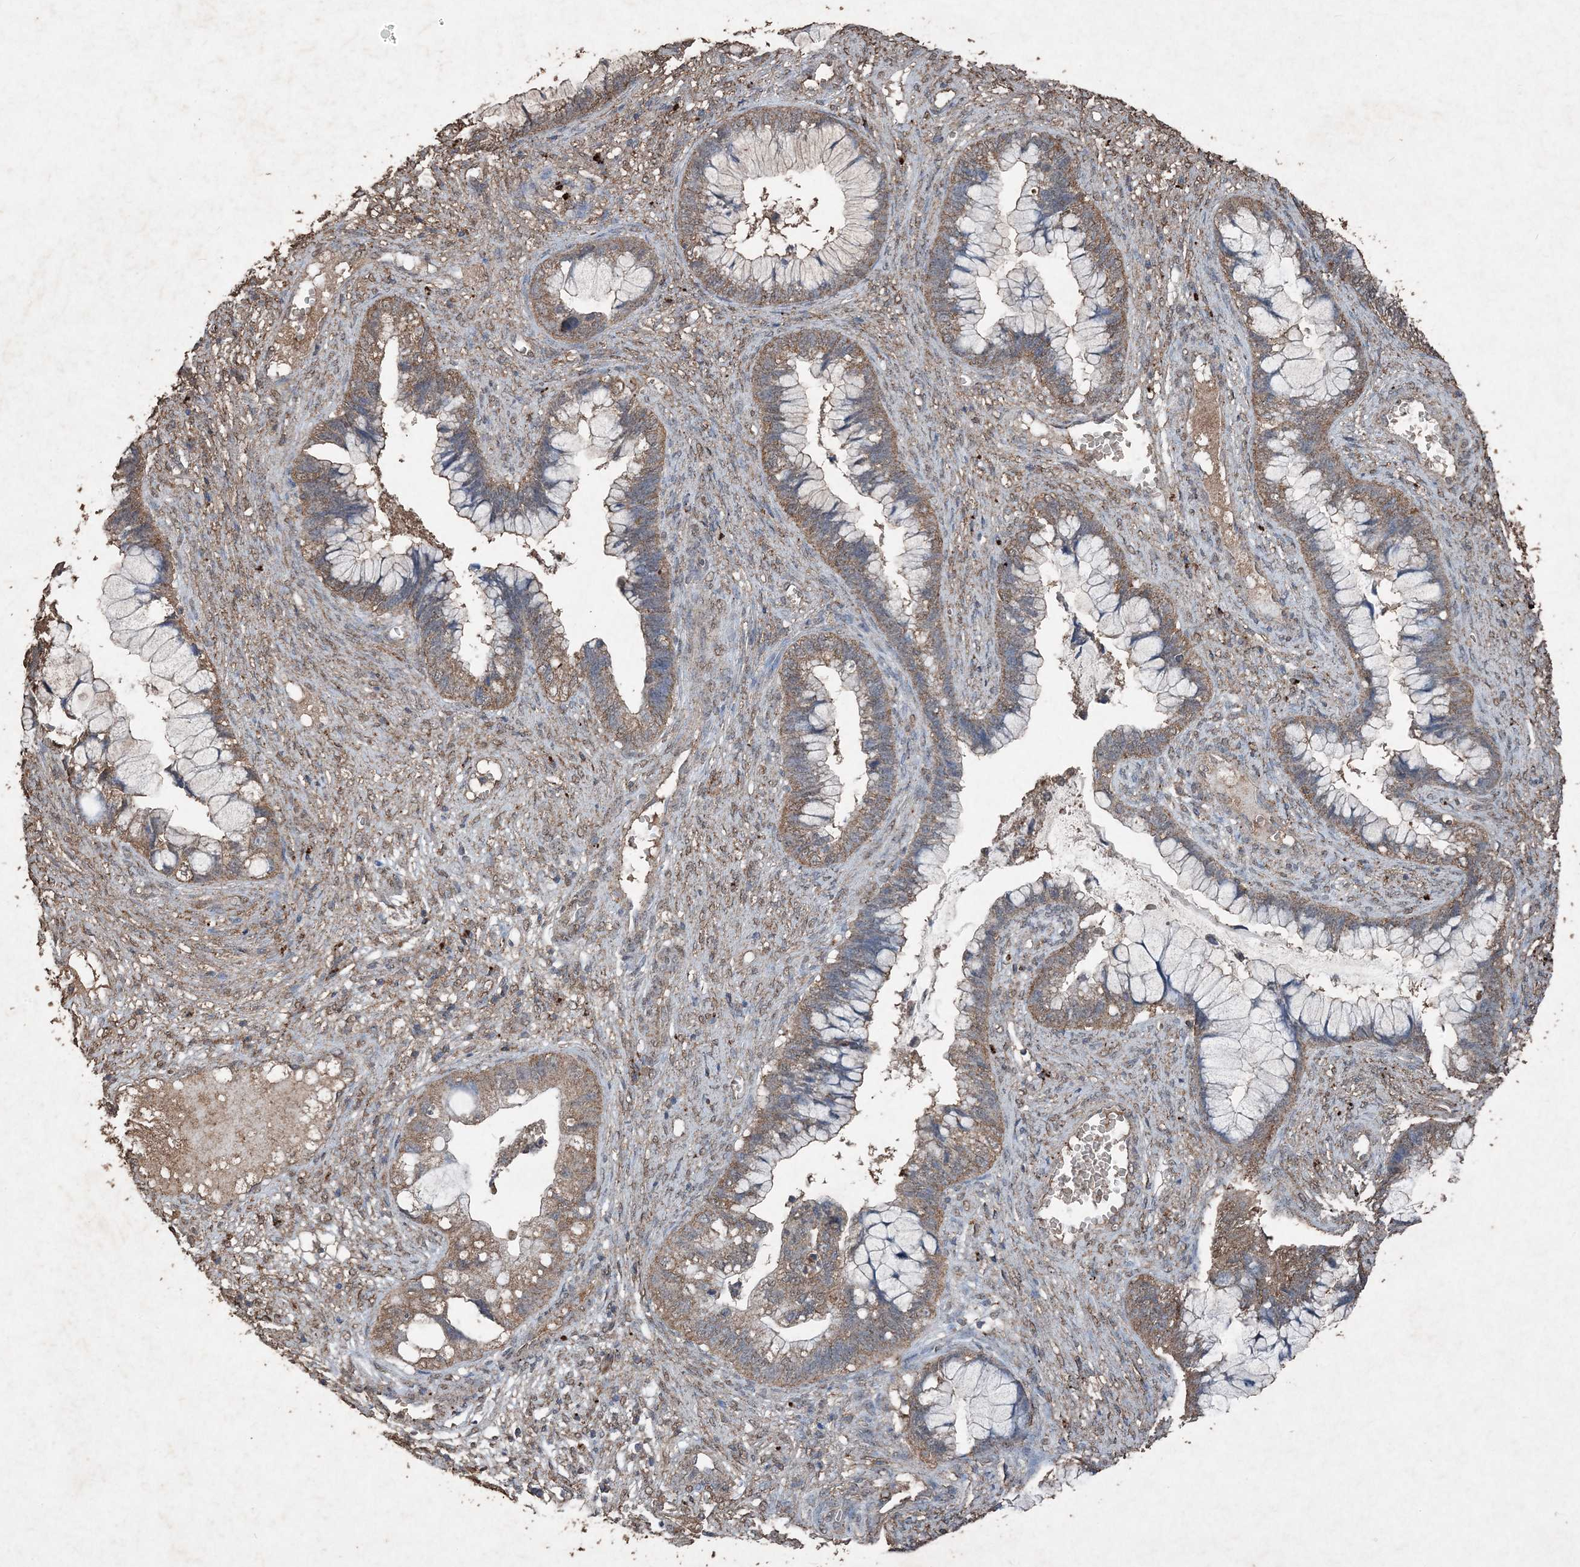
{"staining": {"intensity": "moderate", "quantity": "25%-75%", "location": "cytoplasmic/membranous"}, "tissue": "cervical cancer", "cell_type": "Tumor cells", "image_type": "cancer", "snomed": [{"axis": "morphology", "description": "Adenocarcinoma, NOS"}, {"axis": "topography", "description": "Cervix"}], "caption": "IHC staining of cervical adenocarcinoma, which demonstrates medium levels of moderate cytoplasmic/membranous staining in about 25%-75% of tumor cells indicating moderate cytoplasmic/membranous protein expression. The staining was performed using DAB (brown) for protein detection and nuclei were counterstained in hematoxylin (blue).", "gene": "FCN3", "patient": {"sex": "female", "age": 44}}